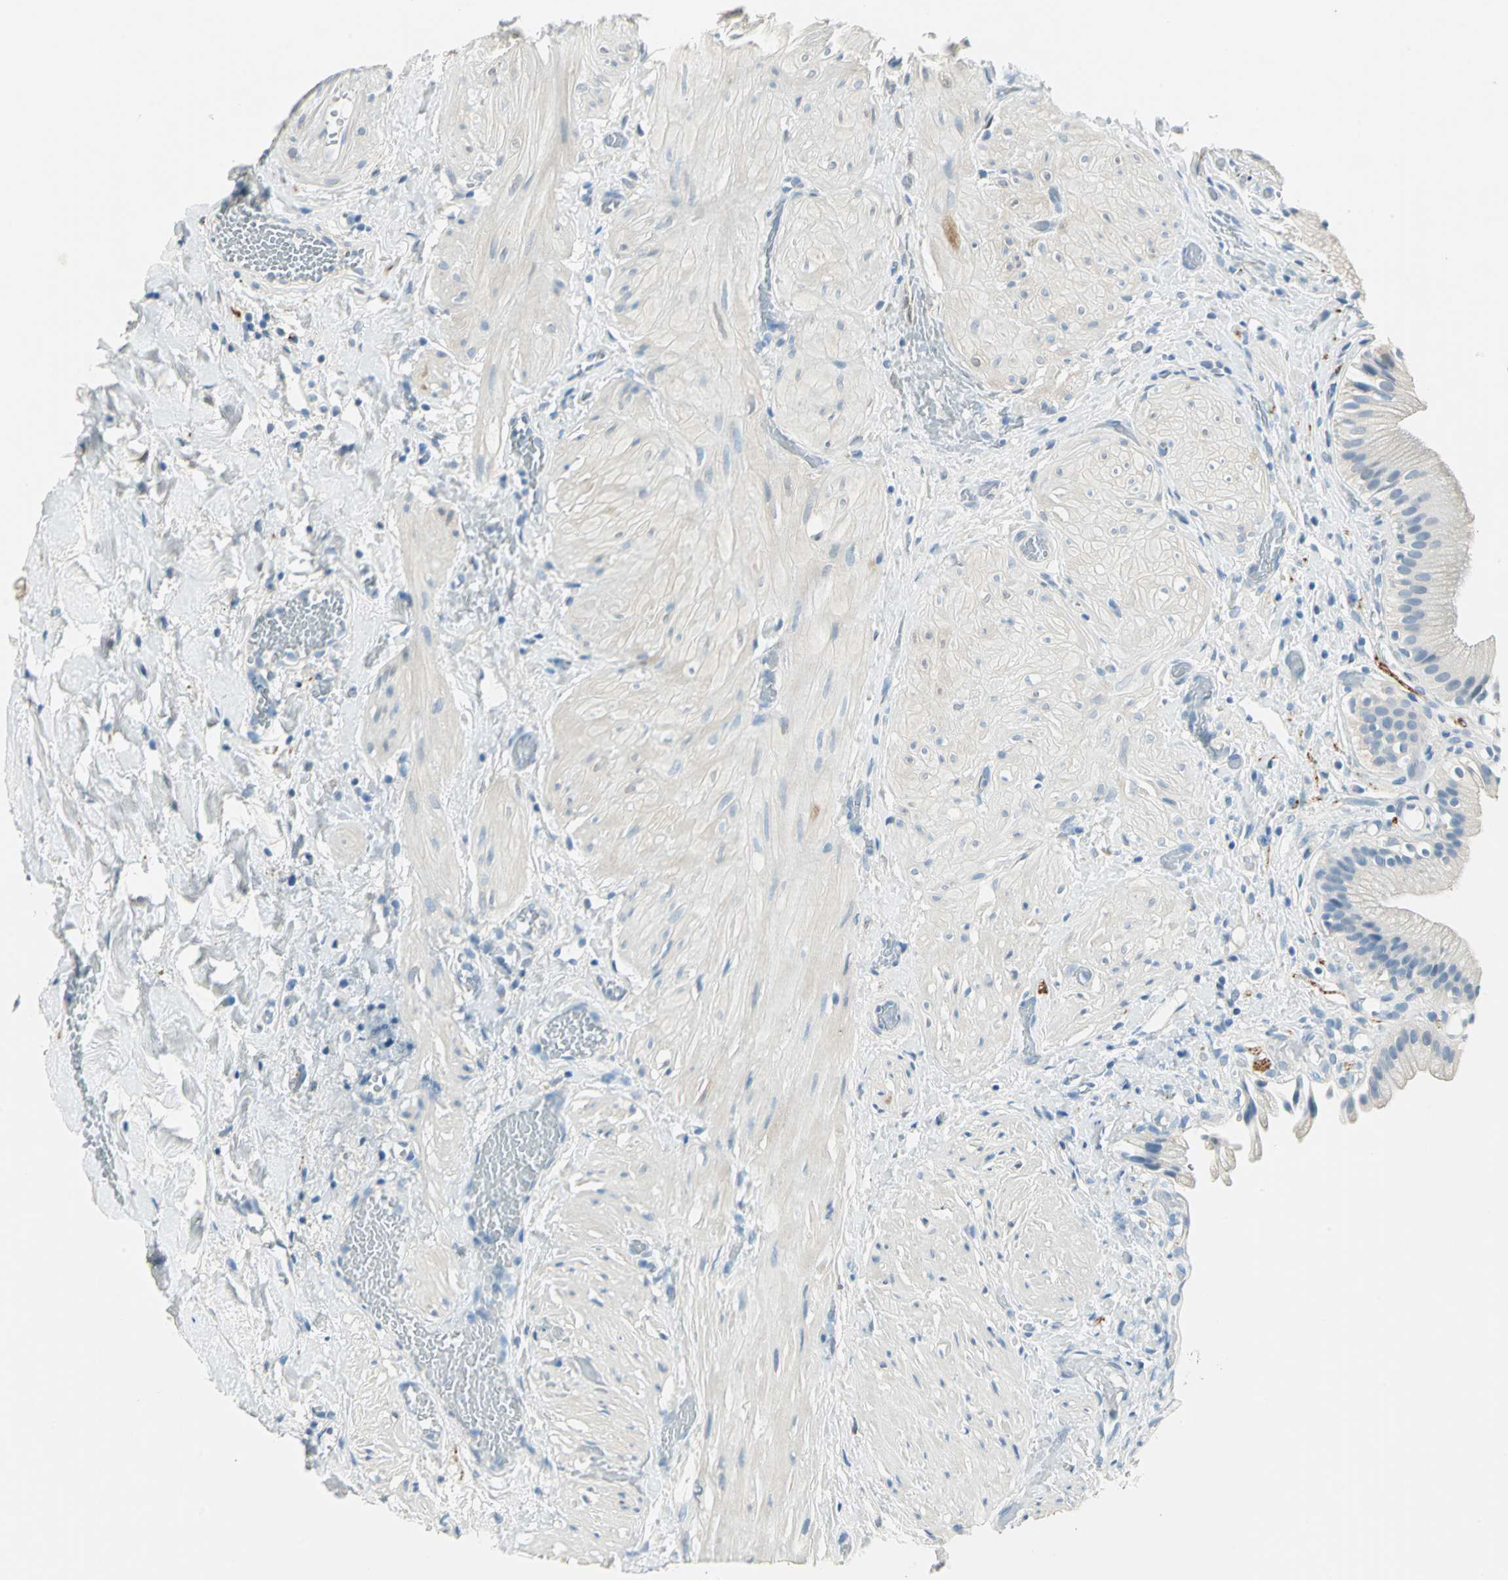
{"staining": {"intensity": "weak", "quantity": "<25%", "location": "cytoplasmic/membranous"}, "tissue": "gallbladder", "cell_type": "Glandular cells", "image_type": "normal", "snomed": [{"axis": "morphology", "description": "Normal tissue, NOS"}, {"axis": "topography", "description": "Gallbladder"}], "caption": "Gallbladder was stained to show a protein in brown. There is no significant expression in glandular cells. The staining was performed using DAB to visualize the protein expression in brown, while the nuclei were stained in blue with hematoxylin (Magnification: 20x).", "gene": "UCHL1", "patient": {"sex": "male", "age": 65}}